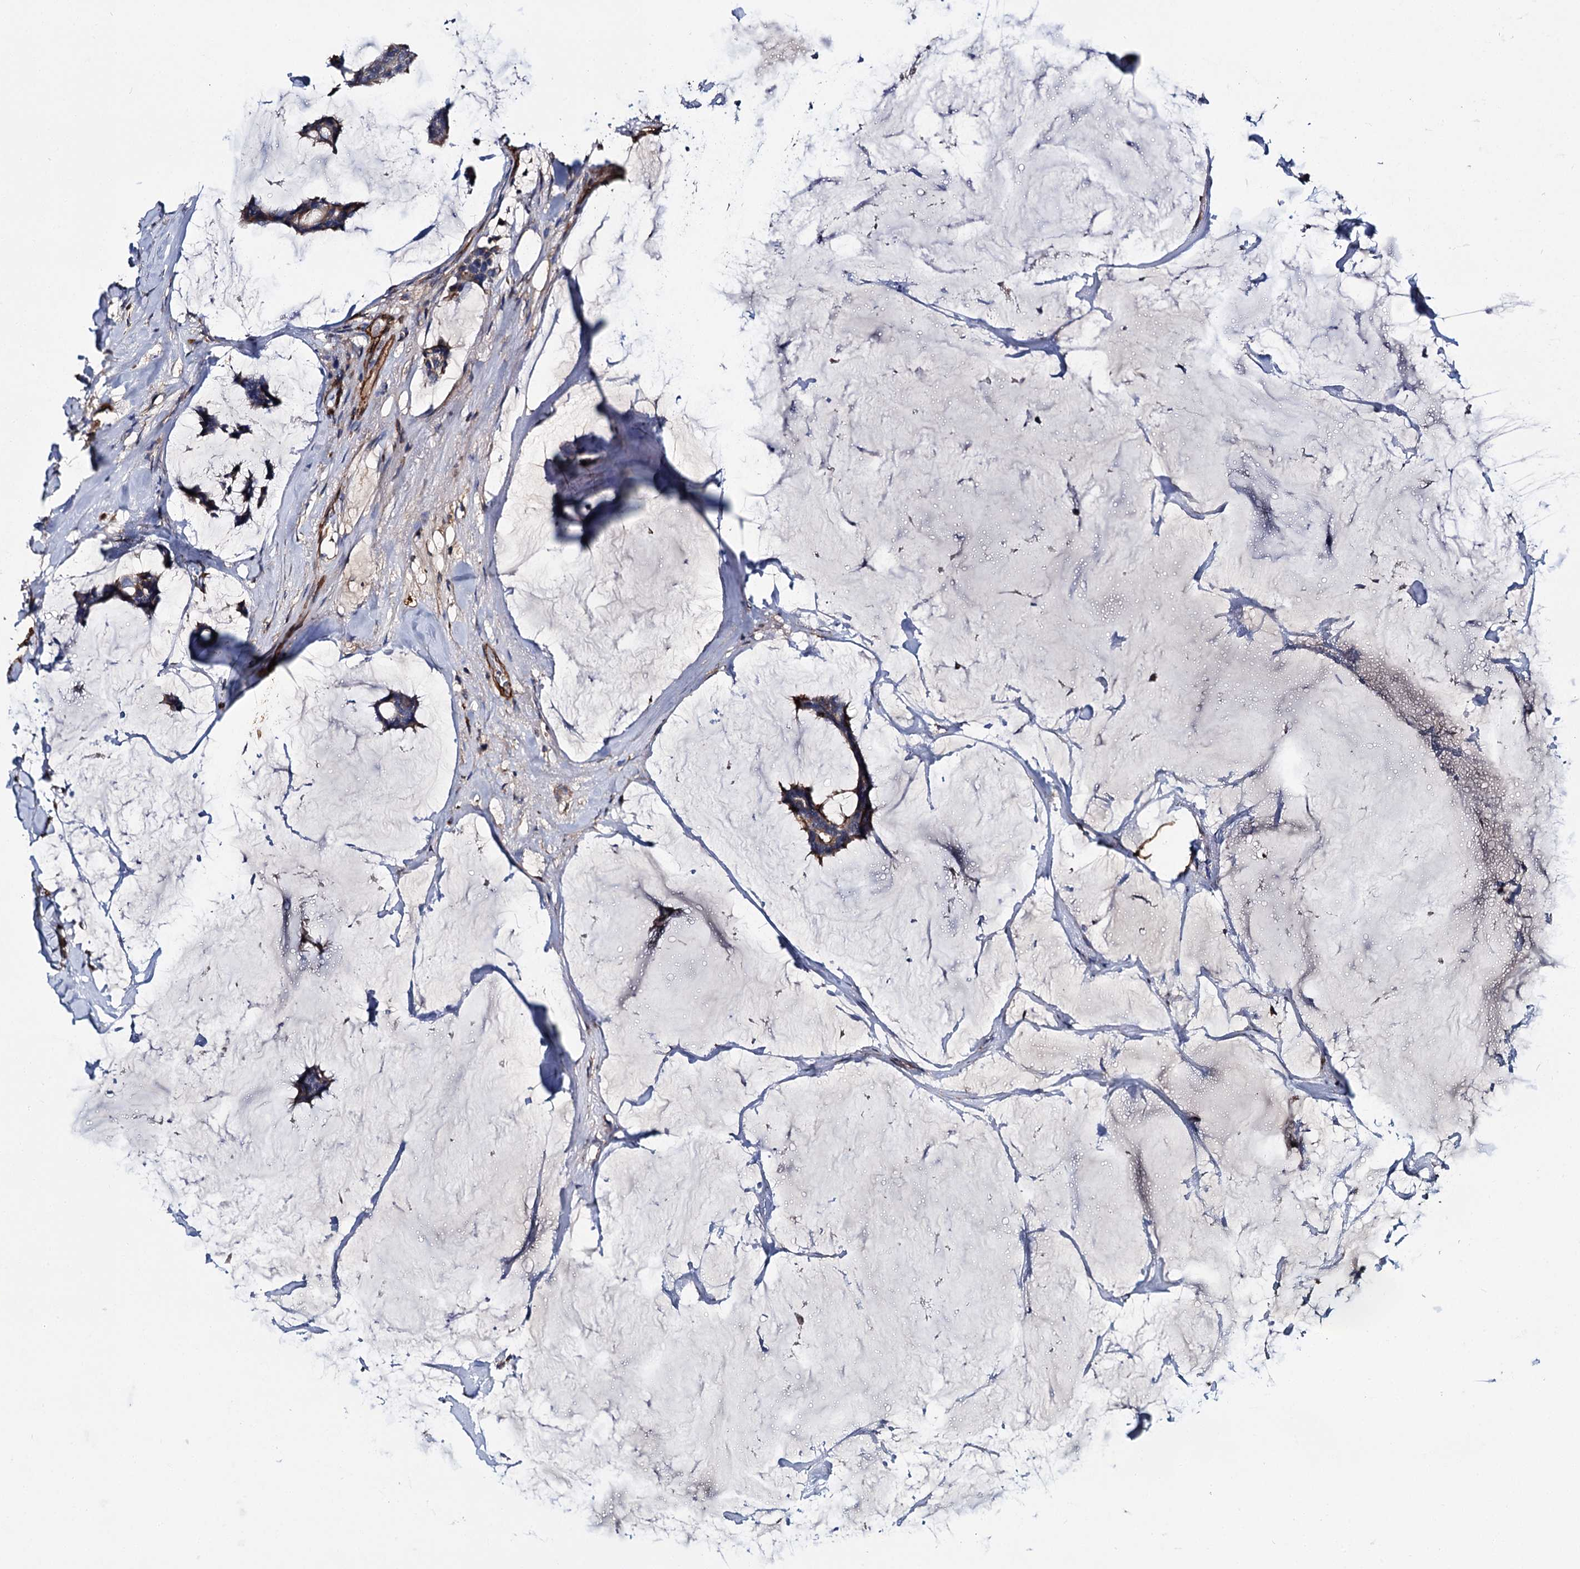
{"staining": {"intensity": "moderate", "quantity": "<25%", "location": "cytoplasmic/membranous"}, "tissue": "breast cancer", "cell_type": "Tumor cells", "image_type": "cancer", "snomed": [{"axis": "morphology", "description": "Duct carcinoma"}, {"axis": "topography", "description": "Breast"}], "caption": "Breast cancer tissue shows moderate cytoplasmic/membranous expression in approximately <25% of tumor cells, visualized by immunohistochemistry.", "gene": "CACNA1C", "patient": {"sex": "female", "age": 93}}